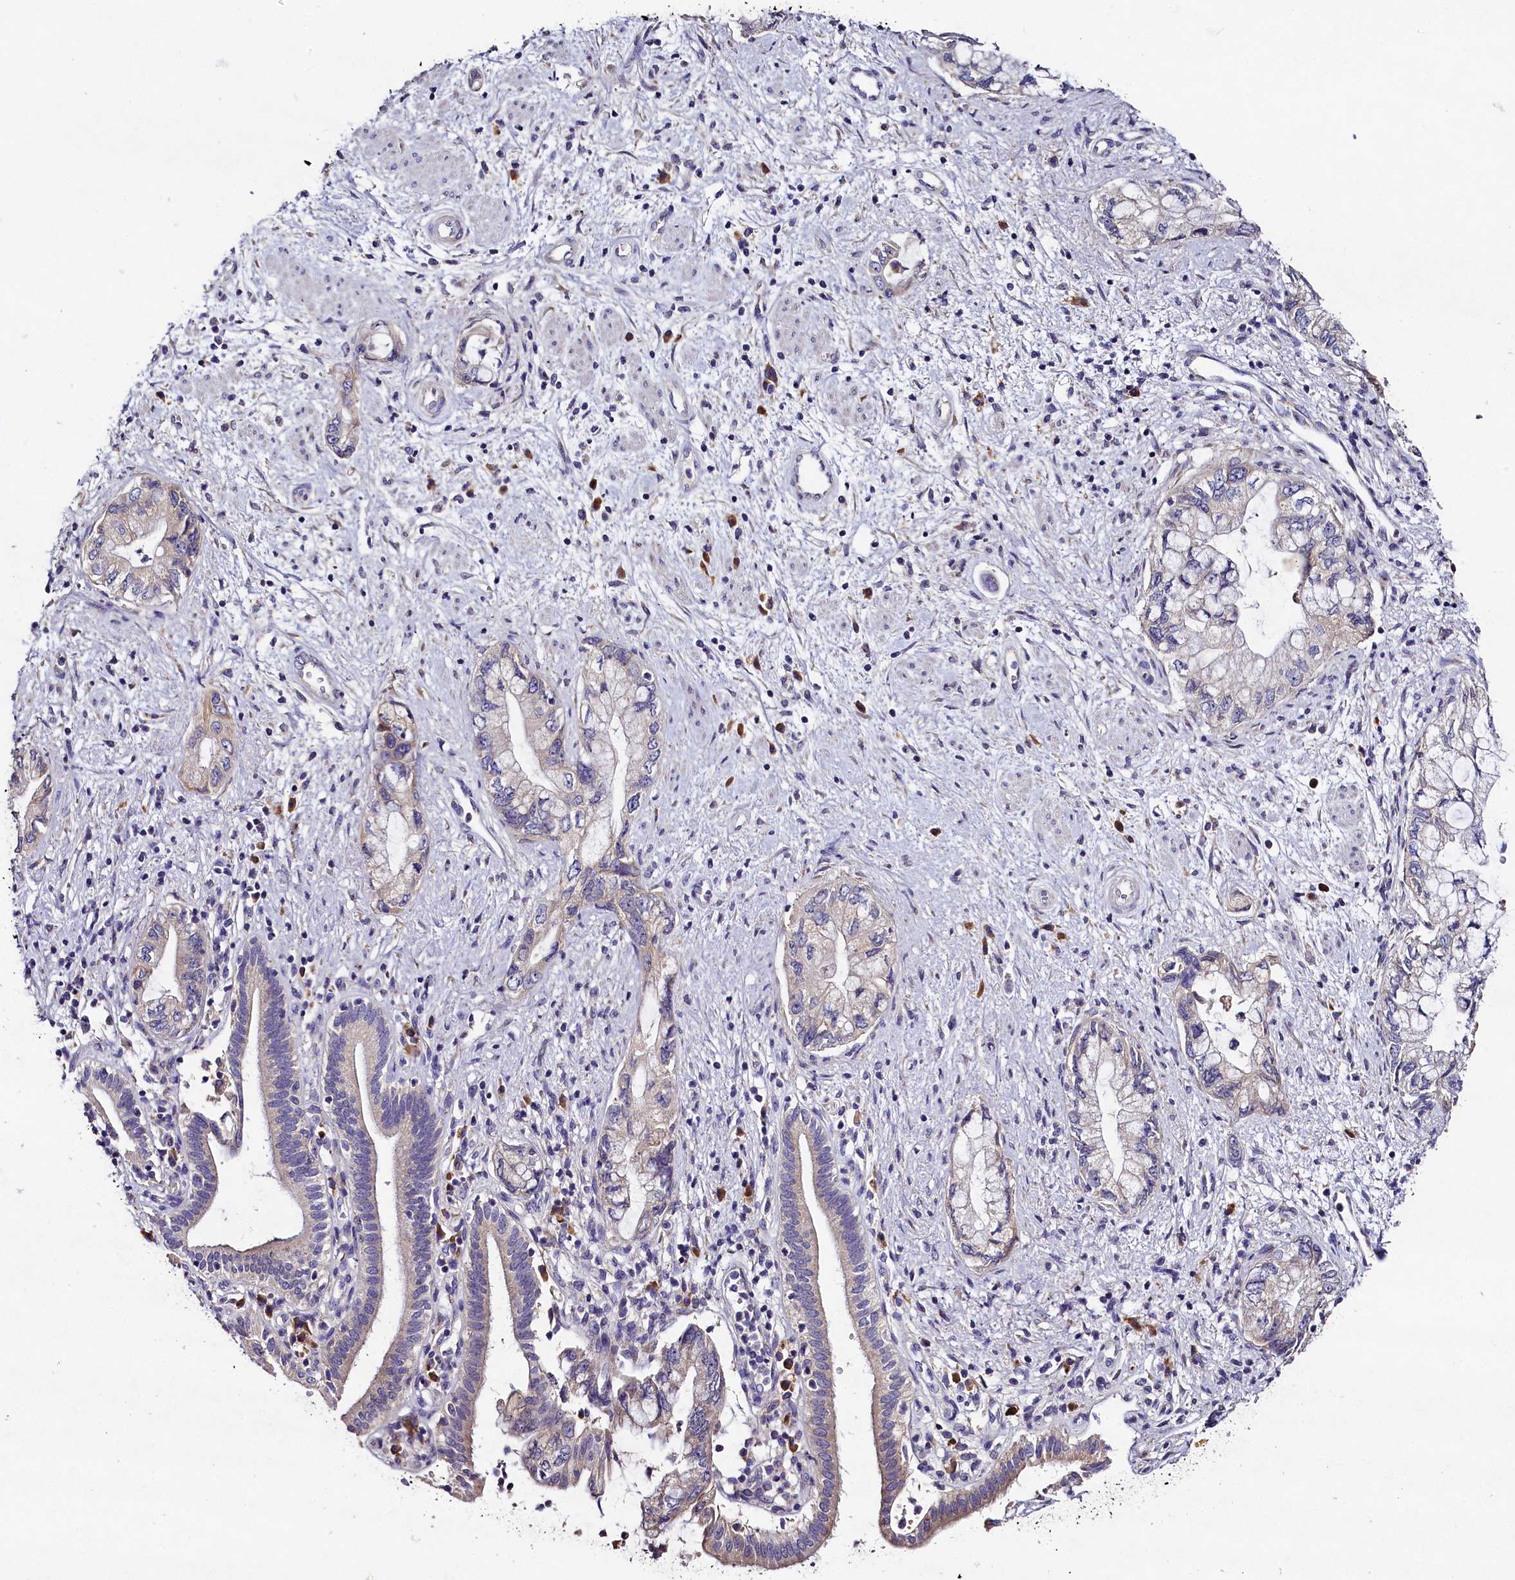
{"staining": {"intensity": "weak", "quantity": "<25%", "location": "cytoplasmic/membranous"}, "tissue": "pancreatic cancer", "cell_type": "Tumor cells", "image_type": "cancer", "snomed": [{"axis": "morphology", "description": "Adenocarcinoma, NOS"}, {"axis": "topography", "description": "Pancreas"}], "caption": "Immunohistochemistry (IHC) histopathology image of neoplastic tissue: human pancreatic cancer (adenocarcinoma) stained with DAB displays no significant protein expression in tumor cells.", "gene": "ST7L", "patient": {"sex": "female", "age": 73}}